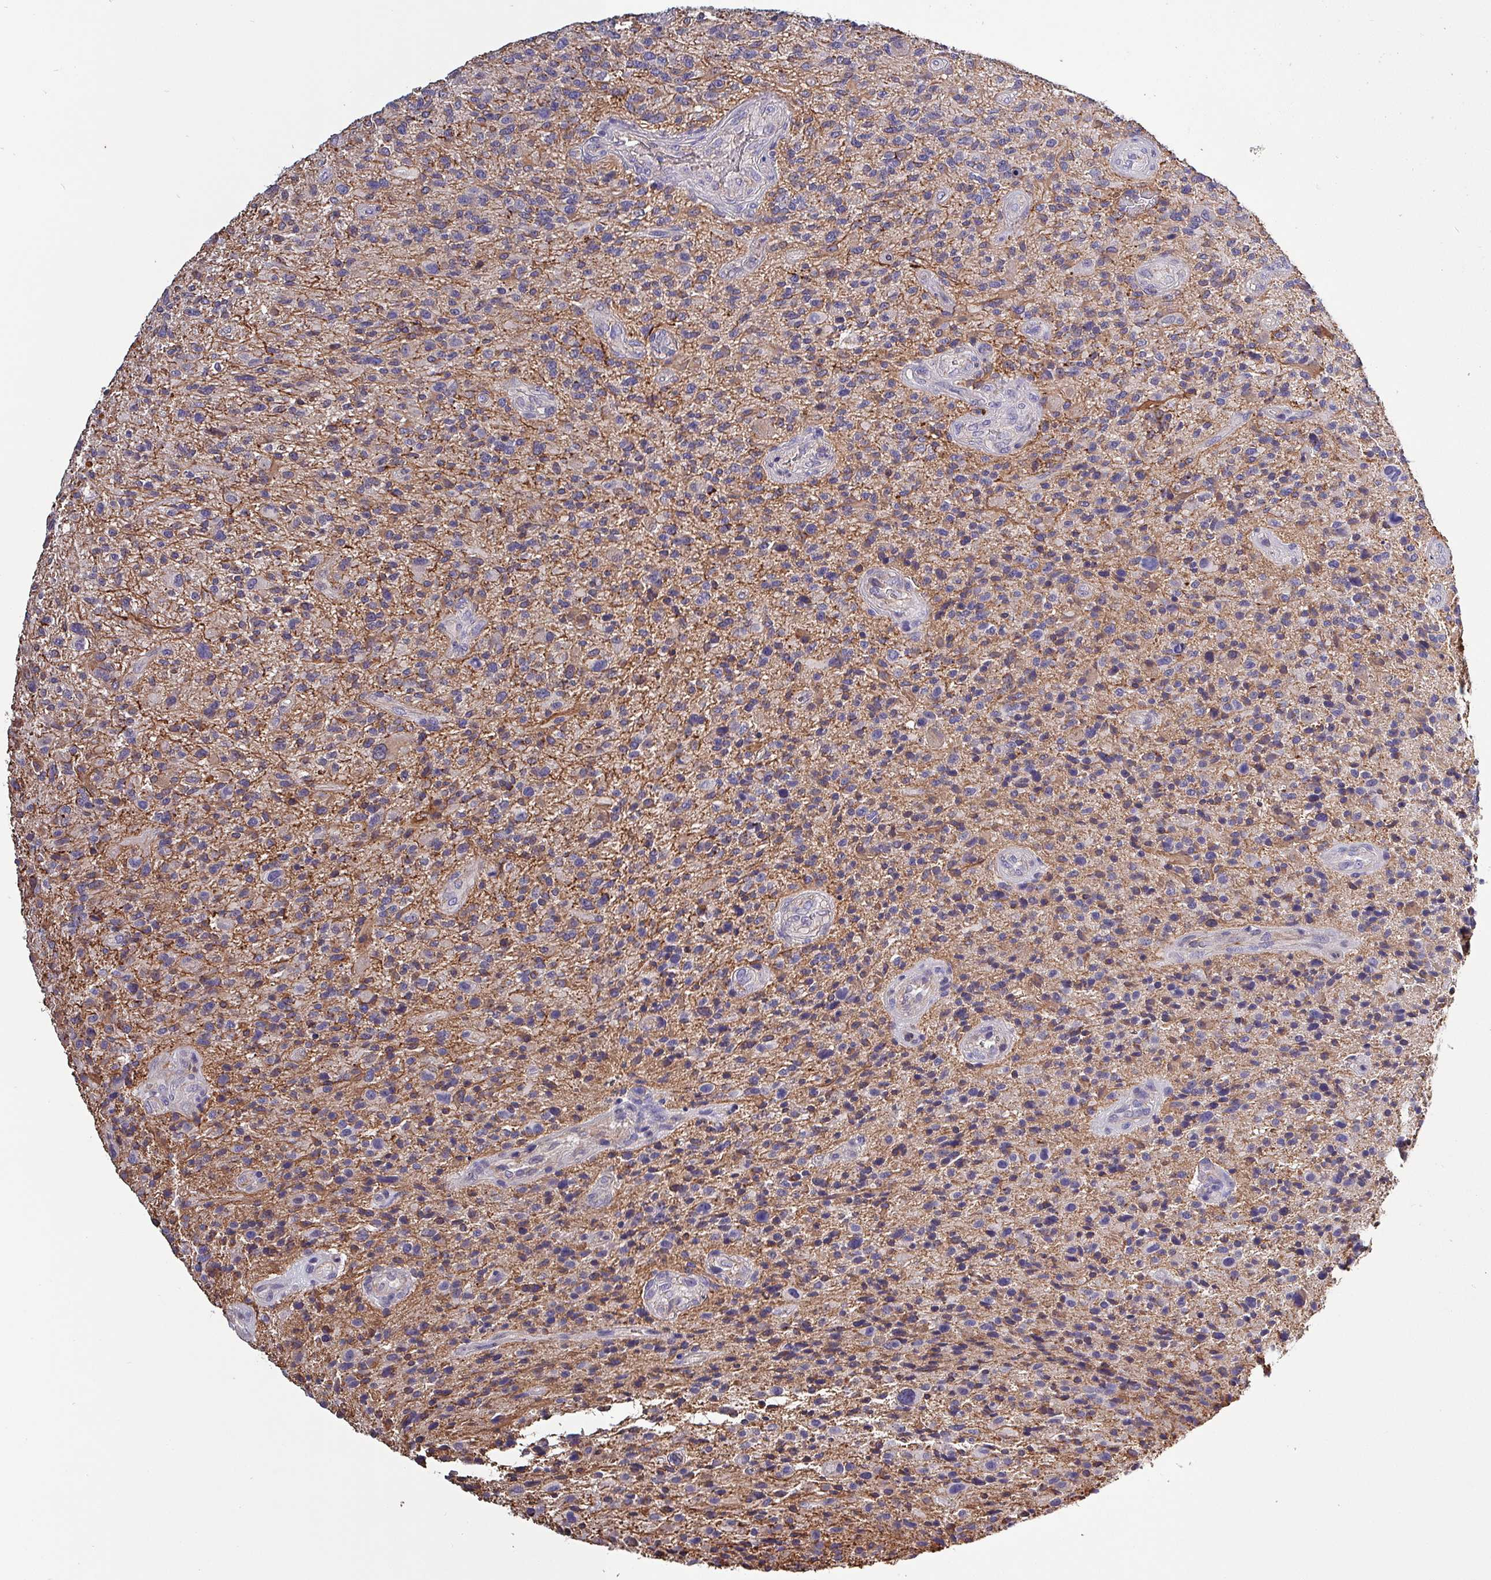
{"staining": {"intensity": "negative", "quantity": "none", "location": "none"}, "tissue": "glioma", "cell_type": "Tumor cells", "image_type": "cancer", "snomed": [{"axis": "morphology", "description": "Glioma, malignant, High grade"}, {"axis": "topography", "description": "Brain"}], "caption": "IHC of glioma reveals no staining in tumor cells.", "gene": "HTRA4", "patient": {"sex": "male", "age": 47}}